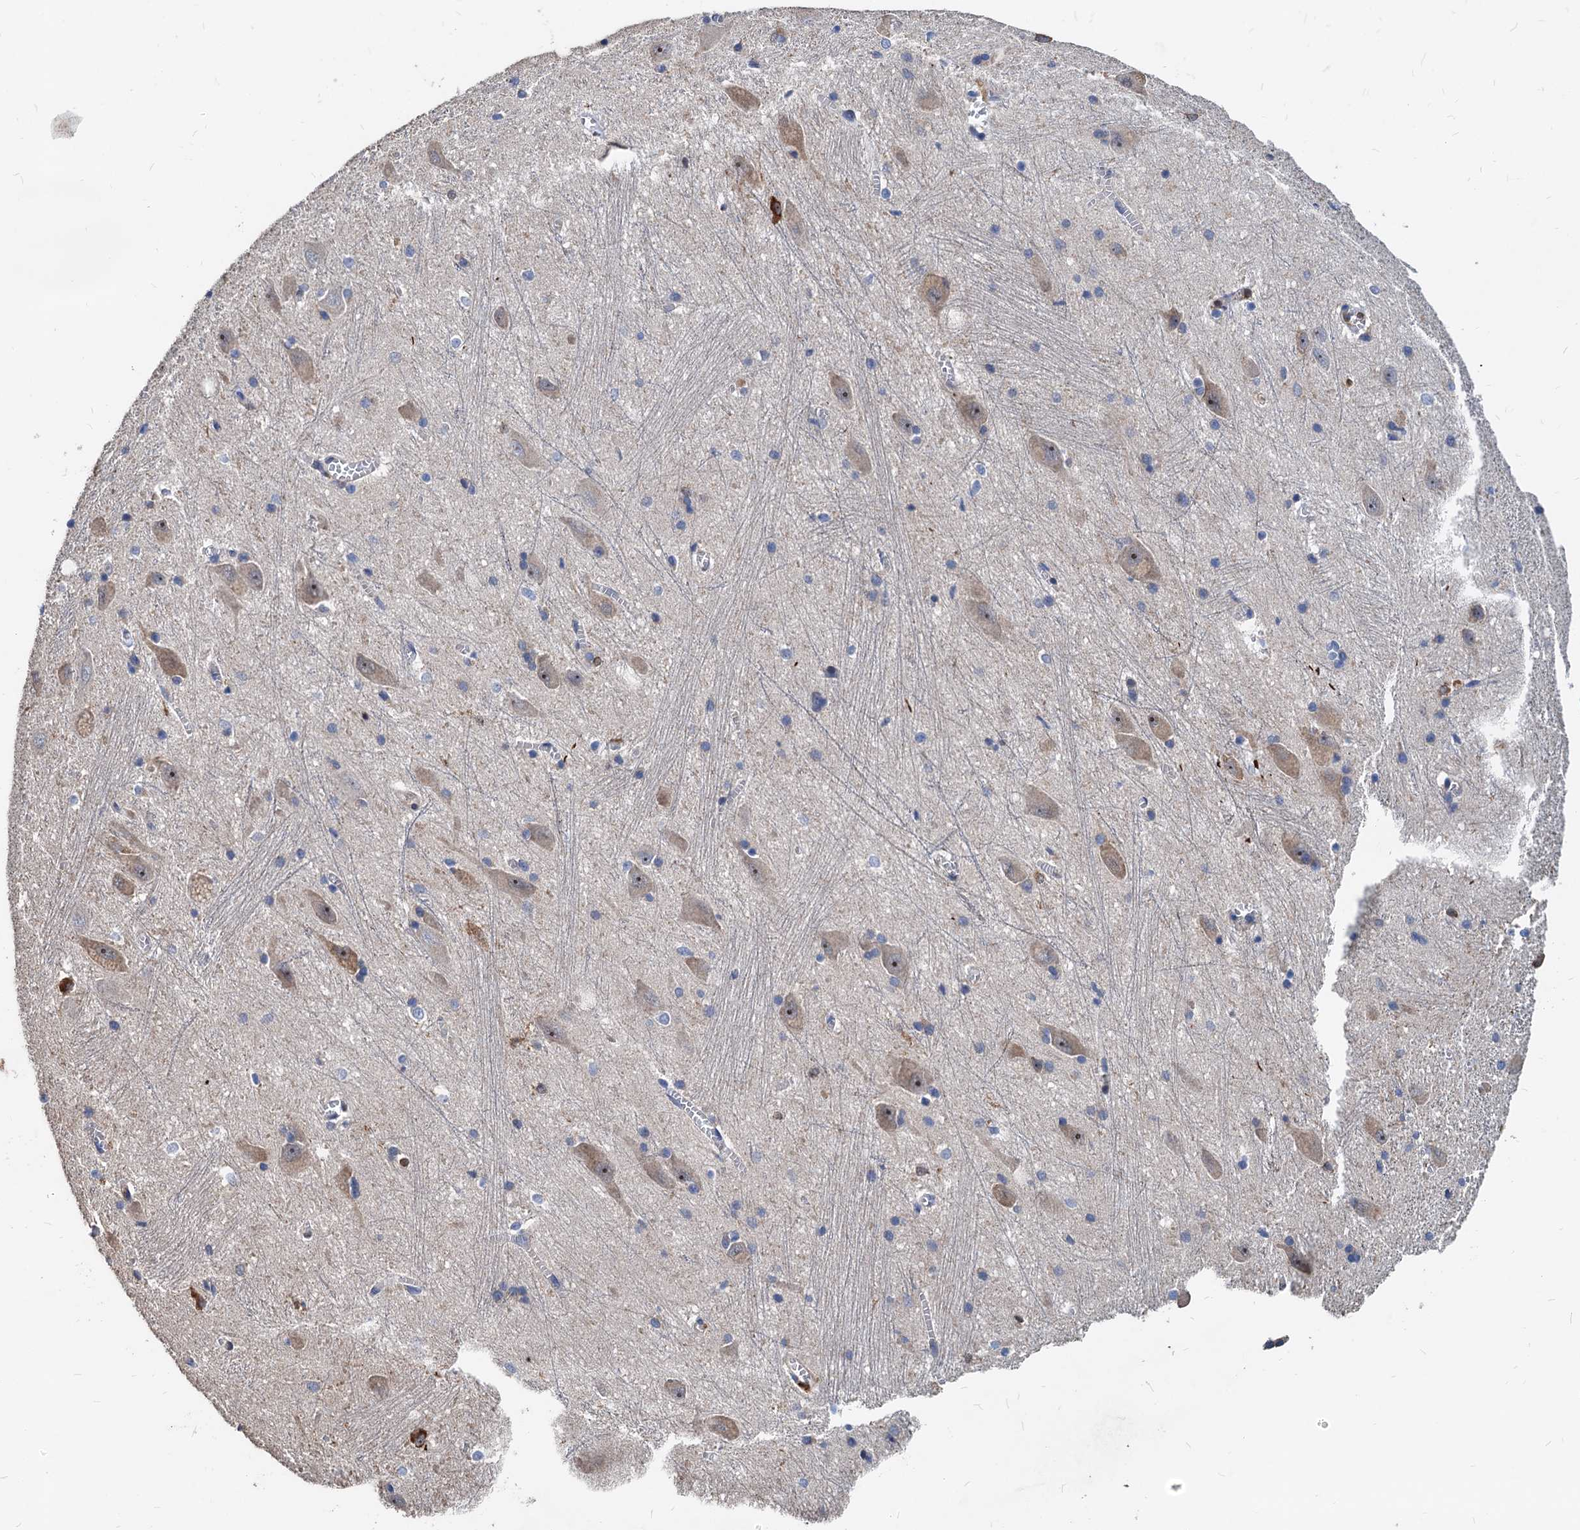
{"staining": {"intensity": "negative", "quantity": "none", "location": "none"}, "tissue": "caudate", "cell_type": "Glial cells", "image_type": "normal", "snomed": [{"axis": "morphology", "description": "Normal tissue, NOS"}, {"axis": "topography", "description": "Lateral ventricle wall"}], "caption": "A micrograph of human caudate is negative for staining in glial cells. (Brightfield microscopy of DAB immunohistochemistry at high magnification).", "gene": "LCP2", "patient": {"sex": "male", "age": 37}}